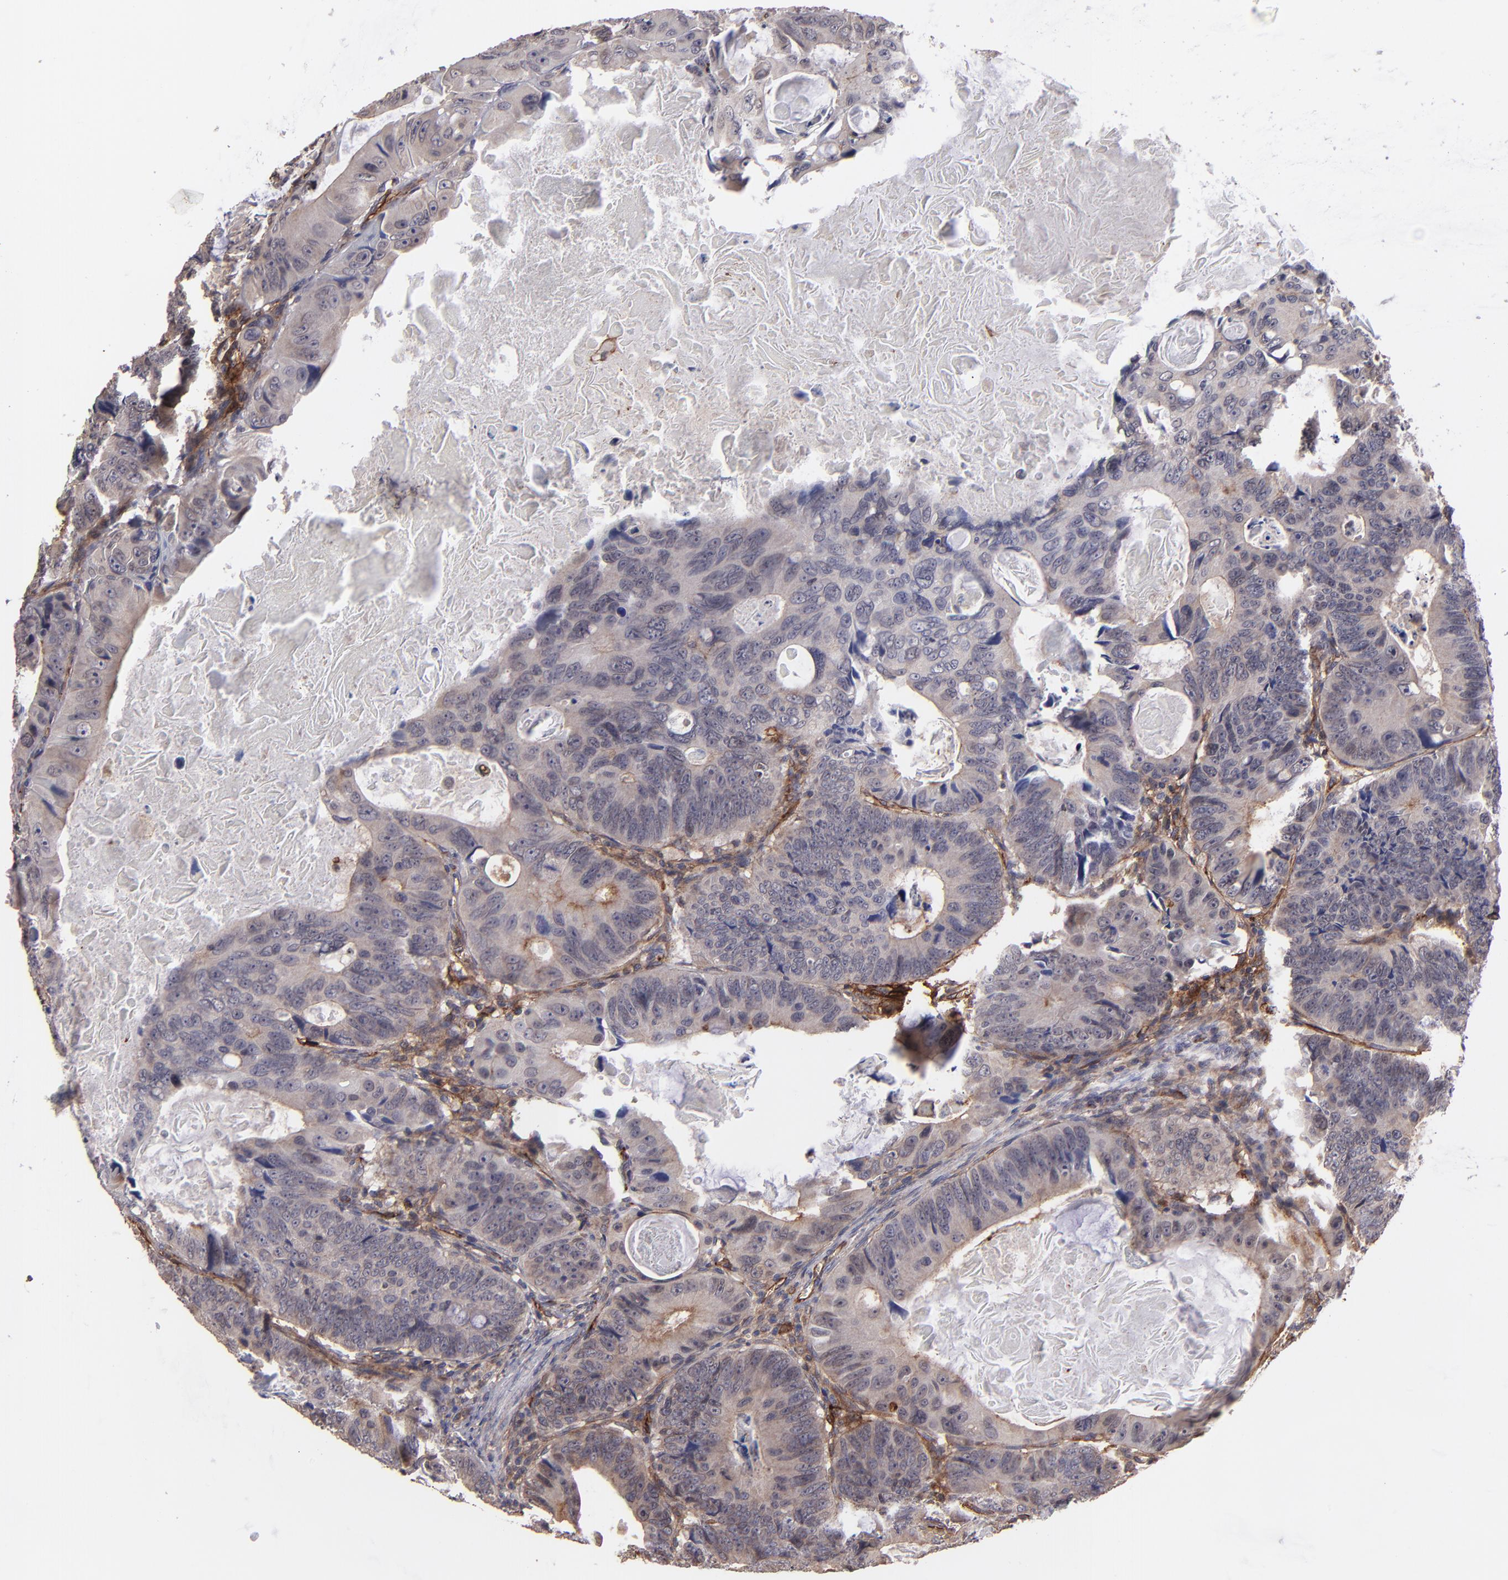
{"staining": {"intensity": "weak", "quantity": "25%-75%", "location": "cytoplasmic/membranous"}, "tissue": "colorectal cancer", "cell_type": "Tumor cells", "image_type": "cancer", "snomed": [{"axis": "morphology", "description": "Adenocarcinoma, NOS"}, {"axis": "topography", "description": "Colon"}], "caption": "Tumor cells reveal low levels of weak cytoplasmic/membranous positivity in about 25%-75% of cells in human colorectal cancer (adenocarcinoma).", "gene": "ICAM1", "patient": {"sex": "female", "age": 55}}